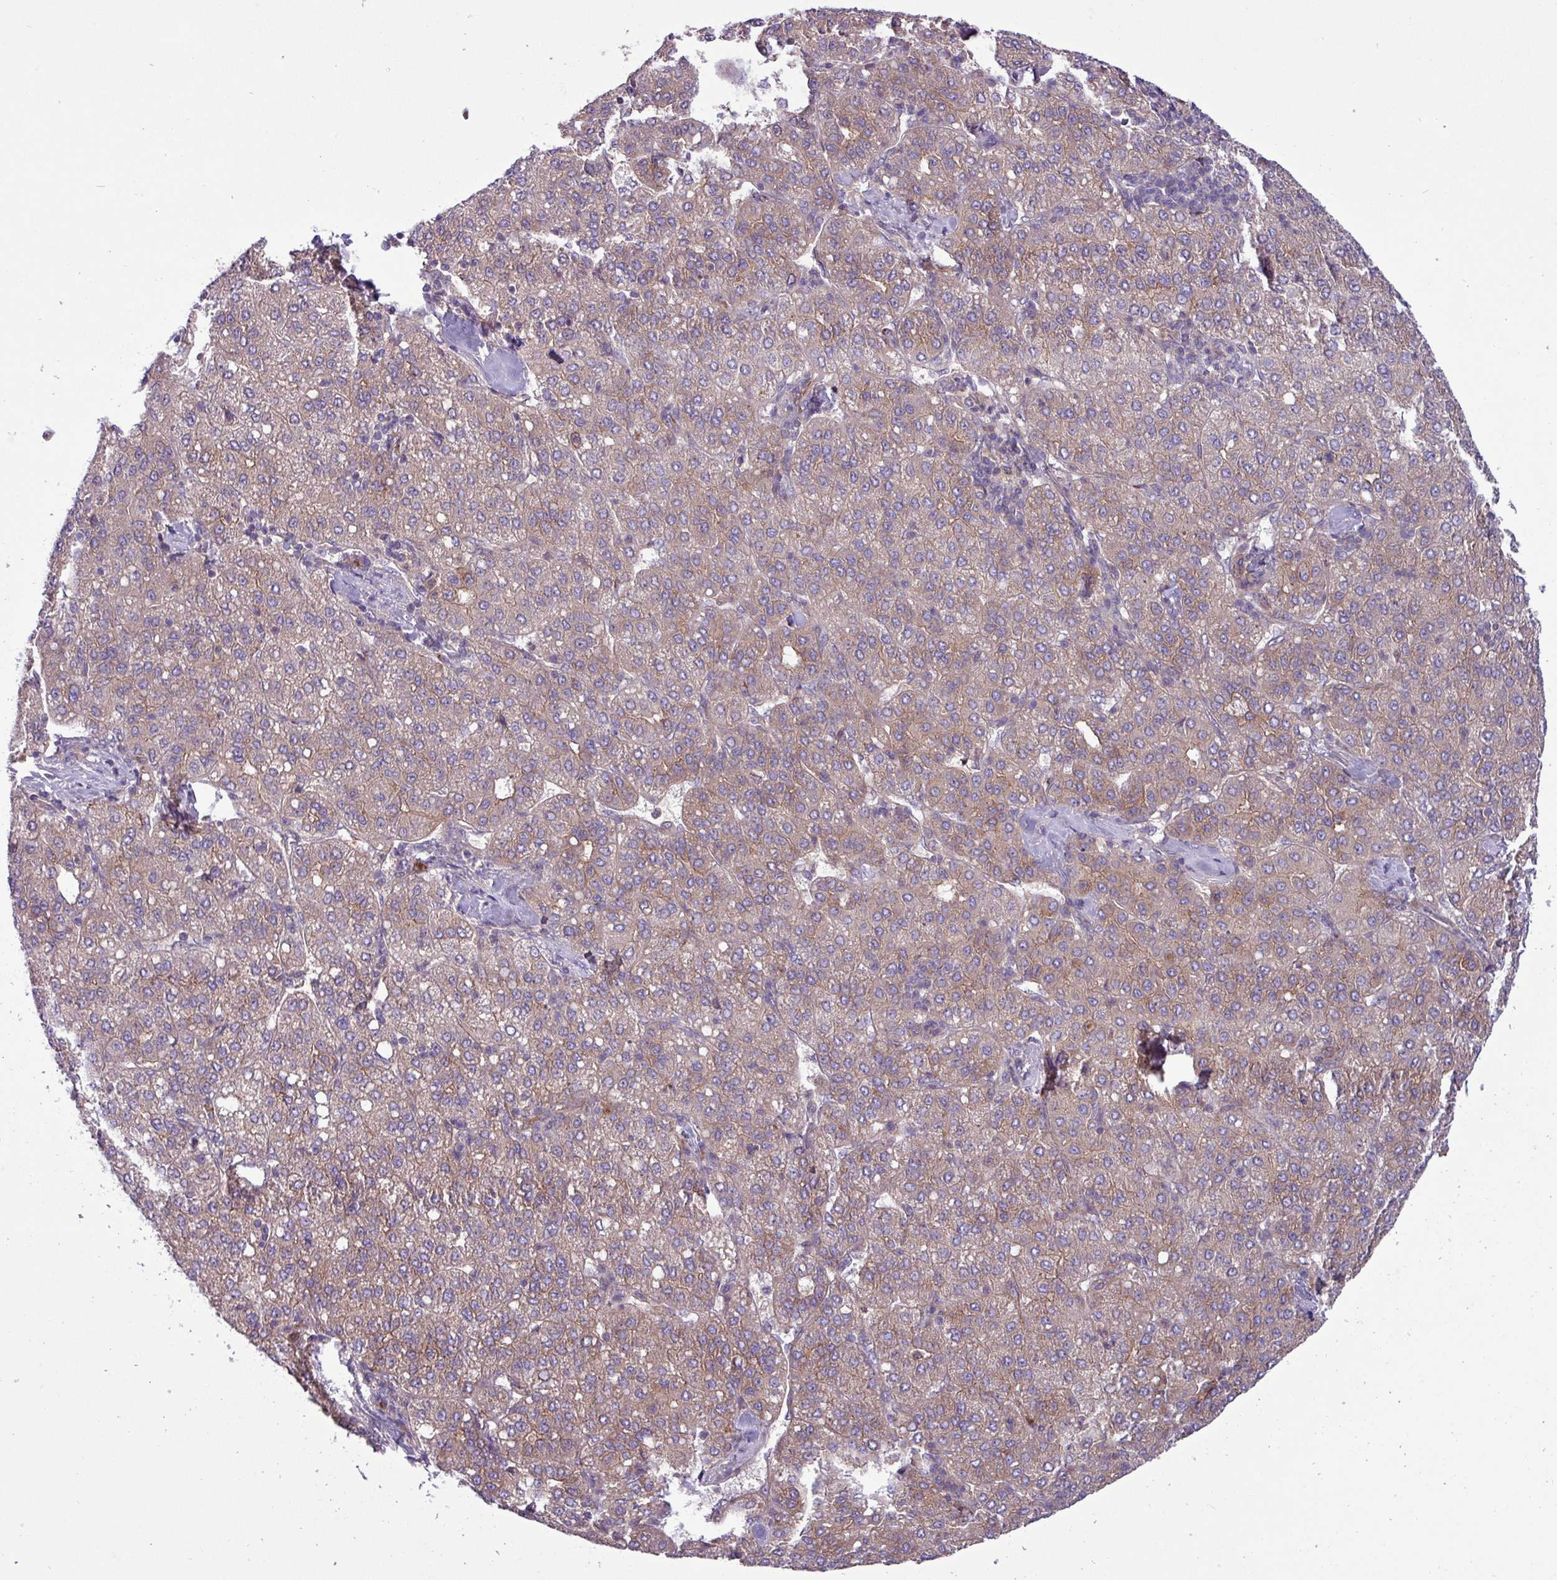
{"staining": {"intensity": "weak", "quantity": ">75%", "location": "cytoplasmic/membranous"}, "tissue": "liver cancer", "cell_type": "Tumor cells", "image_type": "cancer", "snomed": [{"axis": "morphology", "description": "Carcinoma, Hepatocellular, NOS"}, {"axis": "topography", "description": "Liver"}], "caption": "The photomicrograph shows immunohistochemical staining of hepatocellular carcinoma (liver). There is weak cytoplasmic/membranous expression is appreciated in approximately >75% of tumor cells.", "gene": "RAB19", "patient": {"sex": "male", "age": 65}}